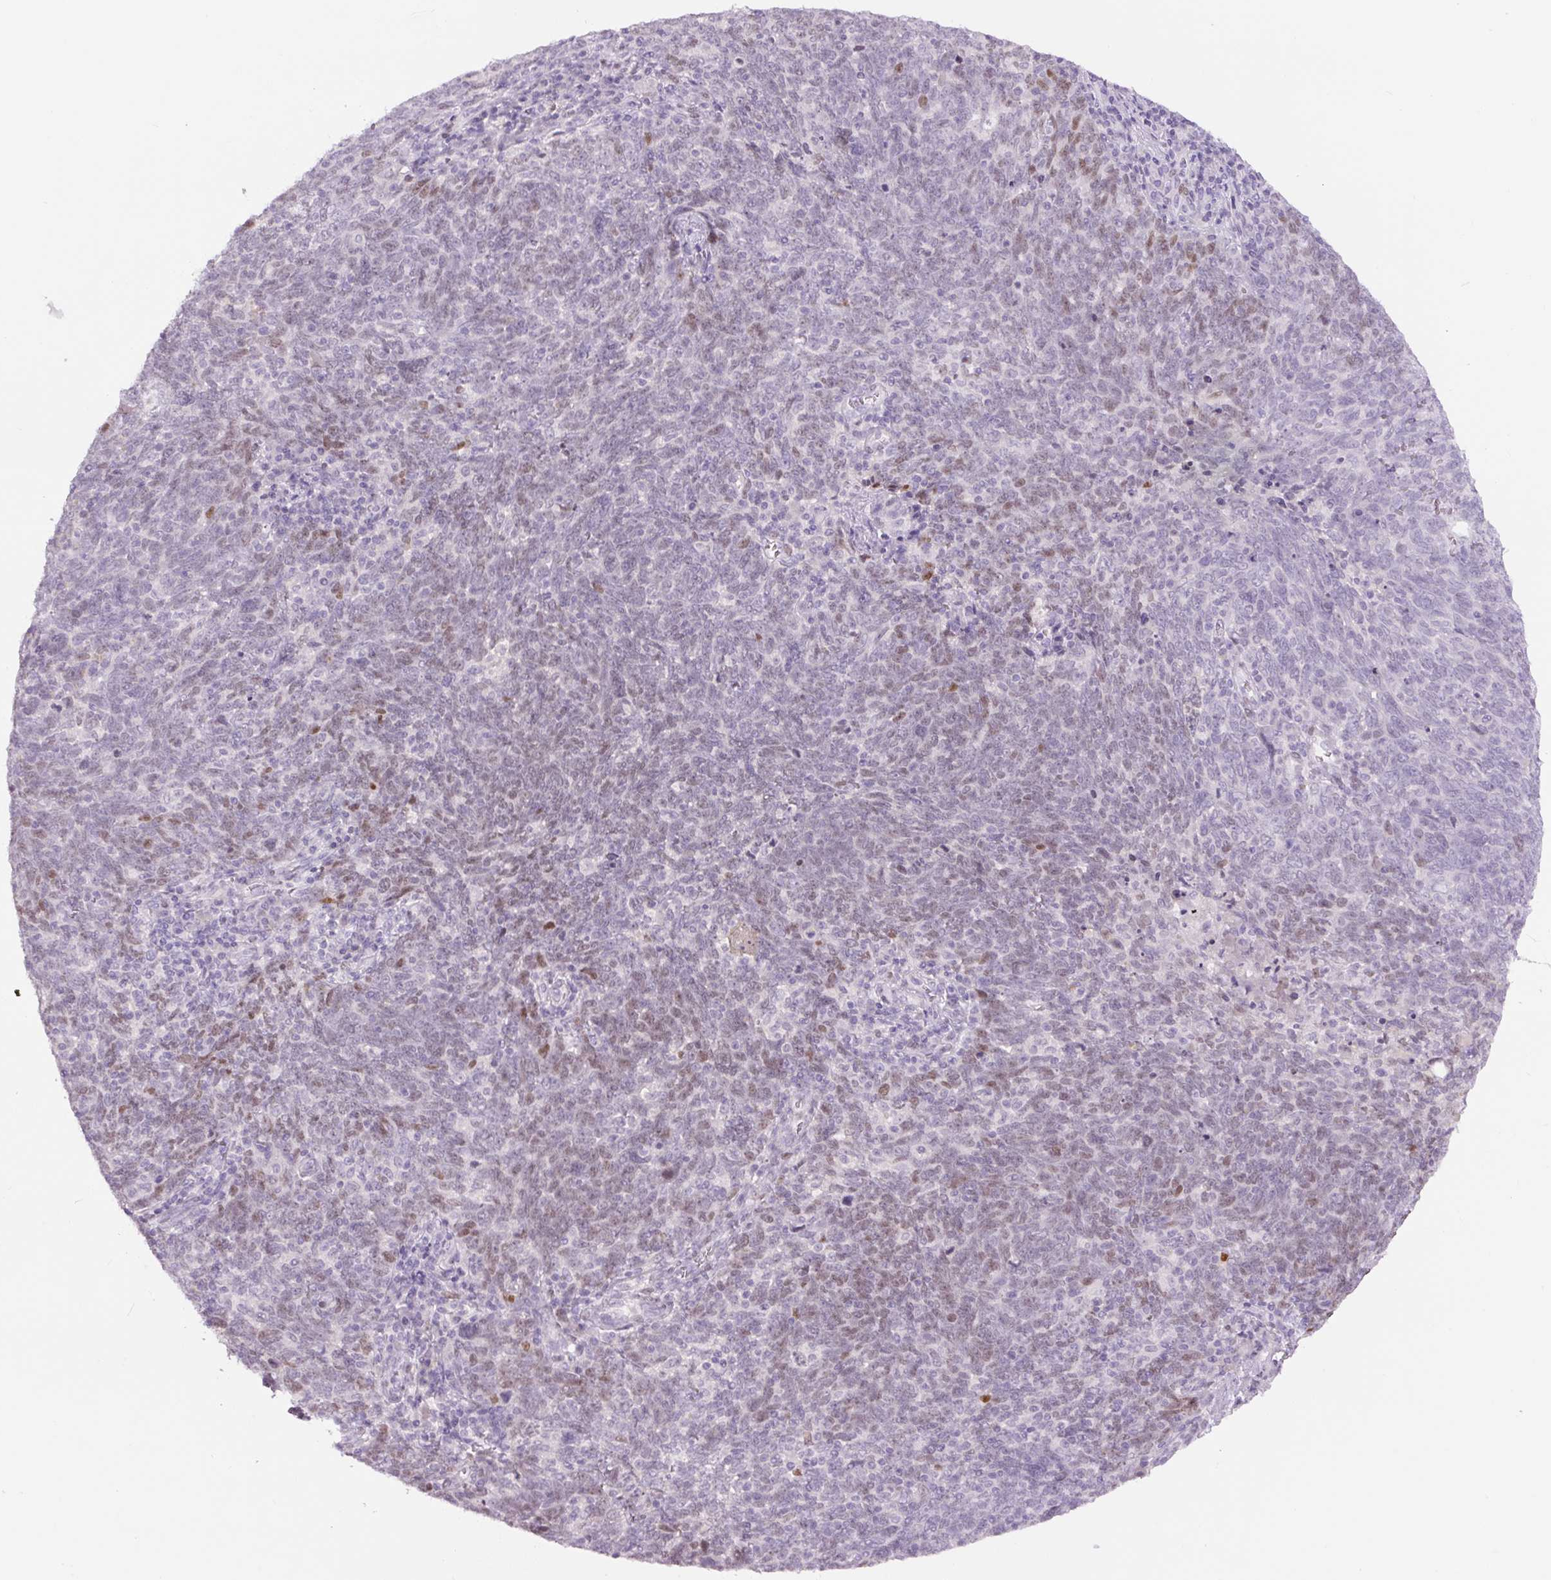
{"staining": {"intensity": "moderate", "quantity": "<25%", "location": "nuclear"}, "tissue": "lung cancer", "cell_type": "Tumor cells", "image_type": "cancer", "snomed": [{"axis": "morphology", "description": "Squamous cell carcinoma, NOS"}, {"axis": "topography", "description": "Lung"}], "caption": "Approximately <25% of tumor cells in human lung squamous cell carcinoma exhibit moderate nuclear protein expression as visualized by brown immunohistochemical staining.", "gene": "SIX1", "patient": {"sex": "female", "age": 72}}